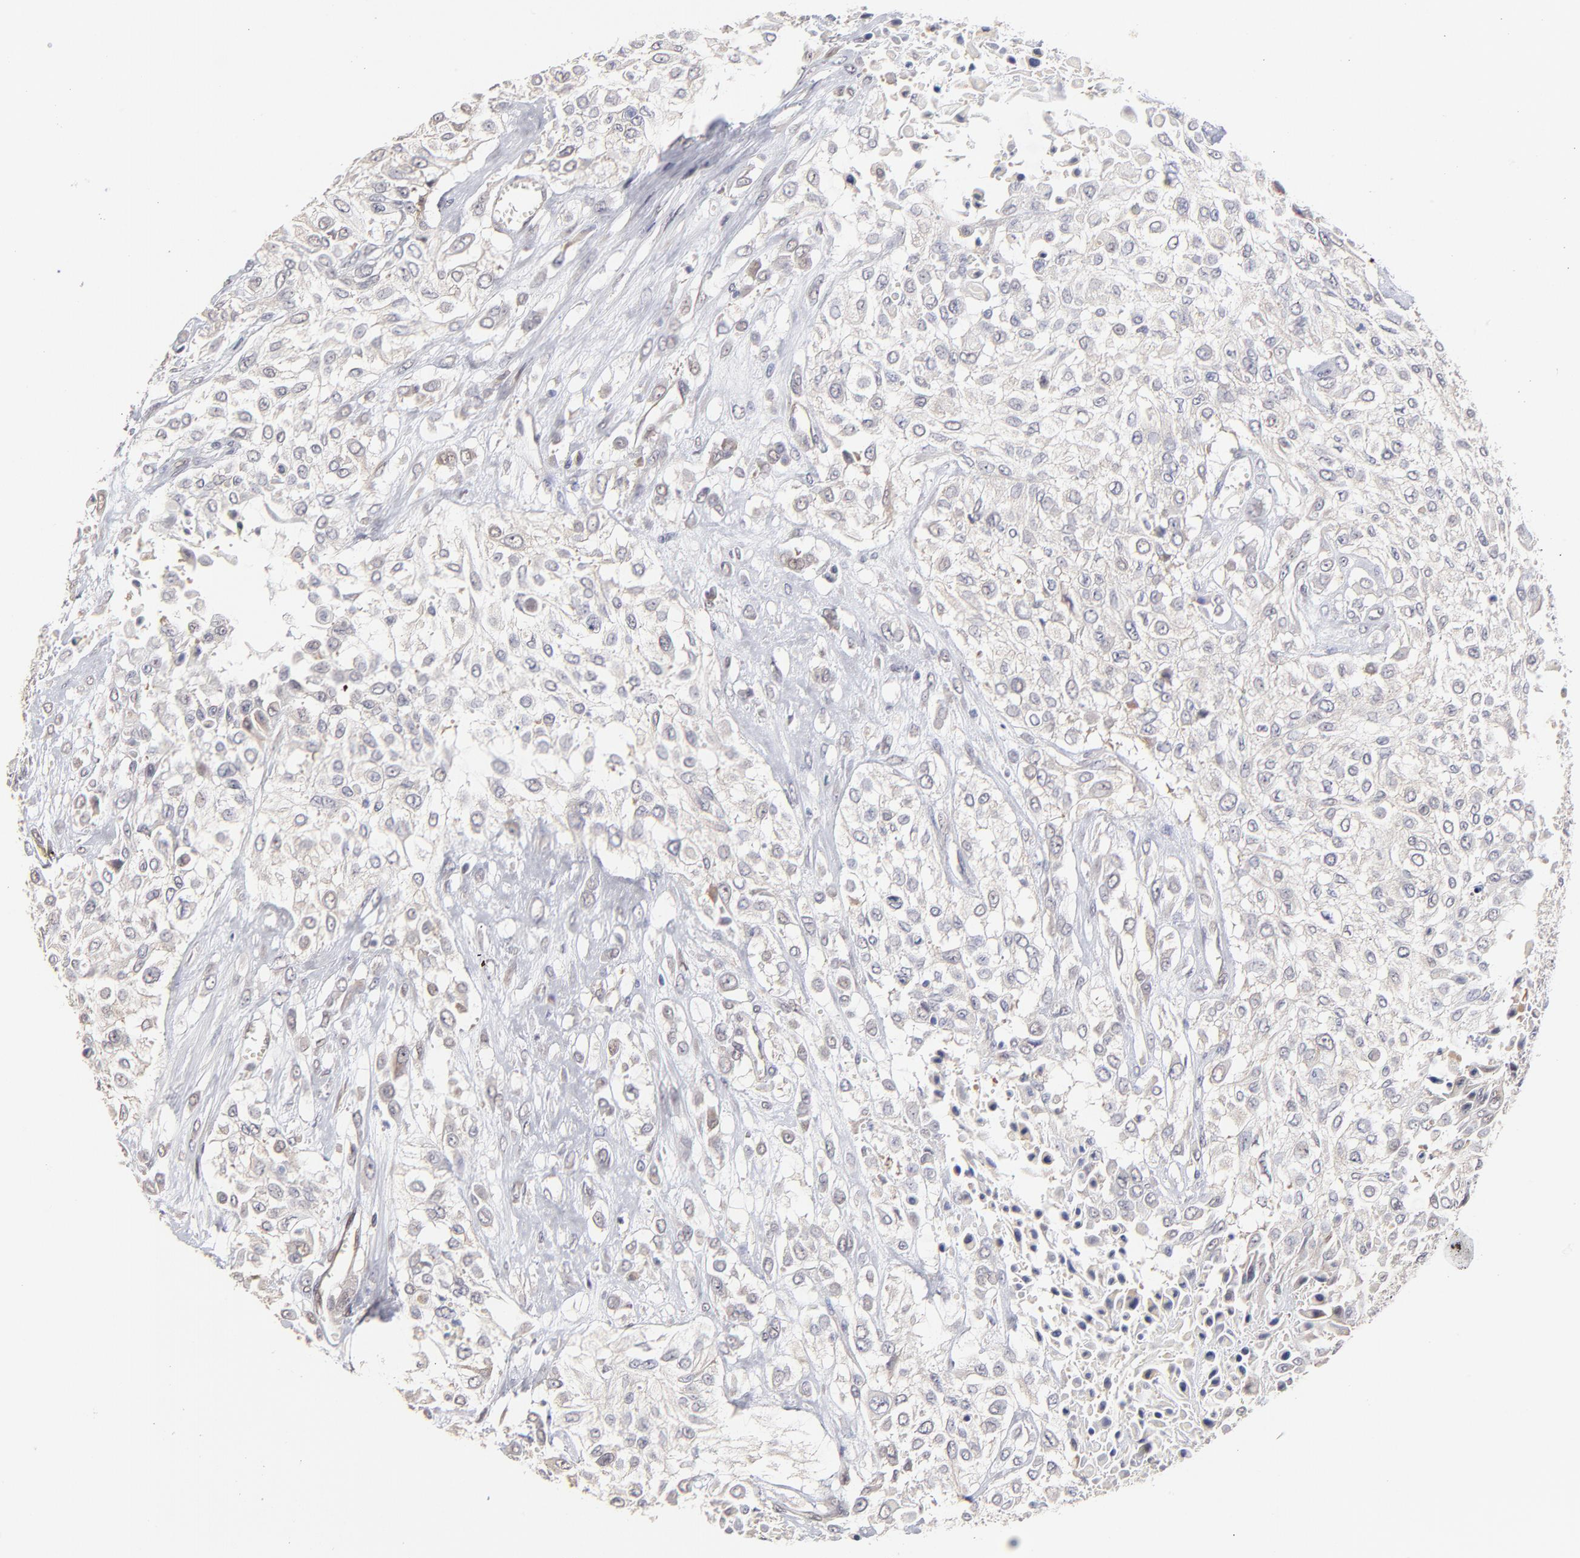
{"staining": {"intensity": "weak", "quantity": "<25%", "location": "cytoplasmic/membranous"}, "tissue": "urothelial cancer", "cell_type": "Tumor cells", "image_type": "cancer", "snomed": [{"axis": "morphology", "description": "Urothelial carcinoma, High grade"}, {"axis": "topography", "description": "Urinary bladder"}], "caption": "An image of human urothelial cancer is negative for staining in tumor cells.", "gene": "ZNF10", "patient": {"sex": "male", "age": 57}}